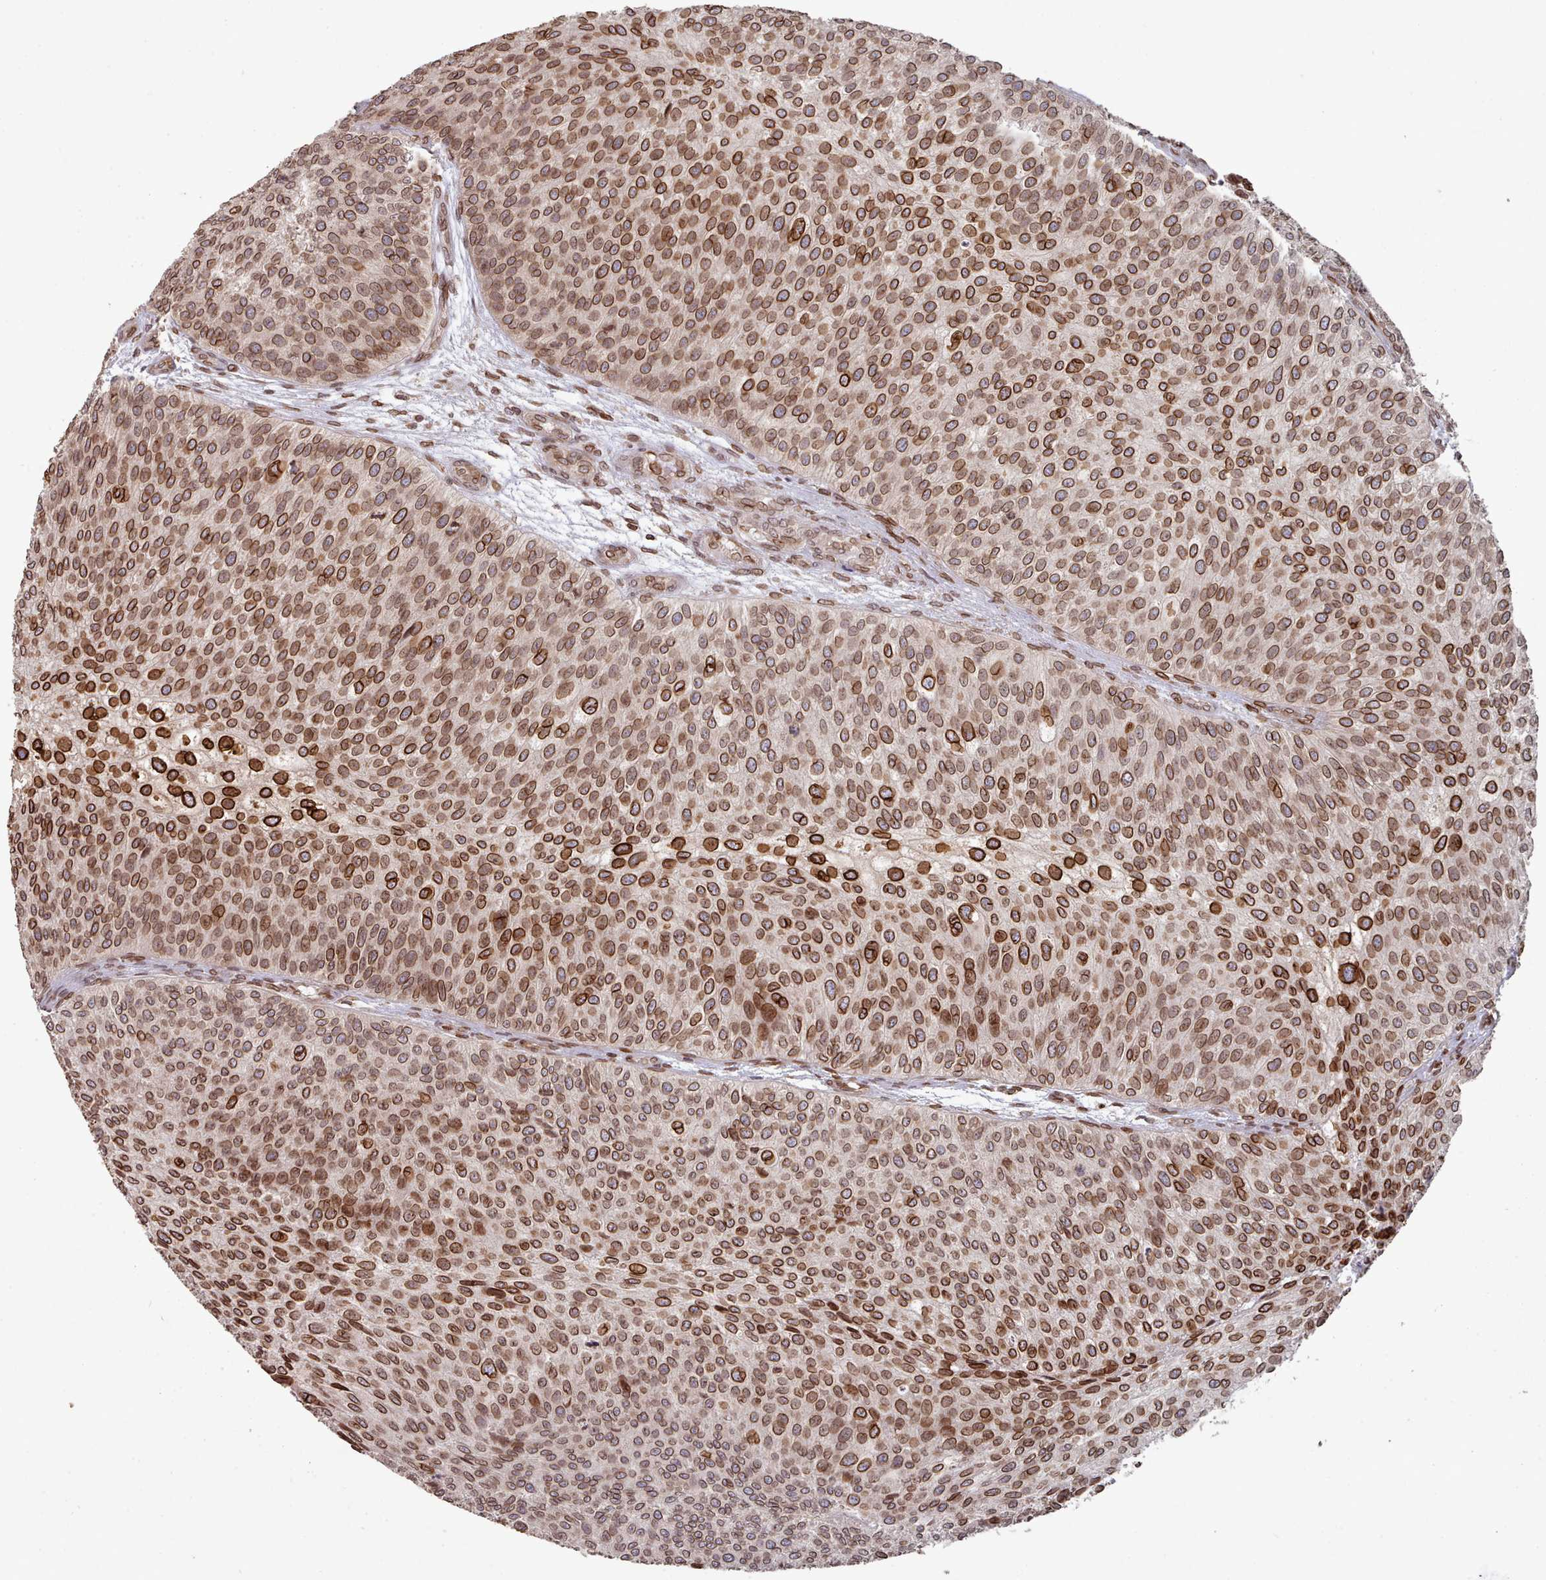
{"staining": {"intensity": "strong", "quantity": ">75%", "location": "cytoplasmic/membranous,nuclear"}, "tissue": "urothelial cancer", "cell_type": "Tumor cells", "image_type": "cancer", "snomed": [{"axis": "morphology", "description": "Urothelial carcinoma, Low grade"}, {"axis": "topography", "description": "Urinary bladder"}], "caption": "Strong cytoplasmic/membranous and nuclear protein staining is seen in approximately >75% of tumor cells in urothelial cancer. The protein of interest is stained brown, and the nuclei are stained in blue (DAB IHC with brightfield microscopy, high magnification).", "gene": "TOR1AIP1", "patient": {"sex": "male", "age": 84}}